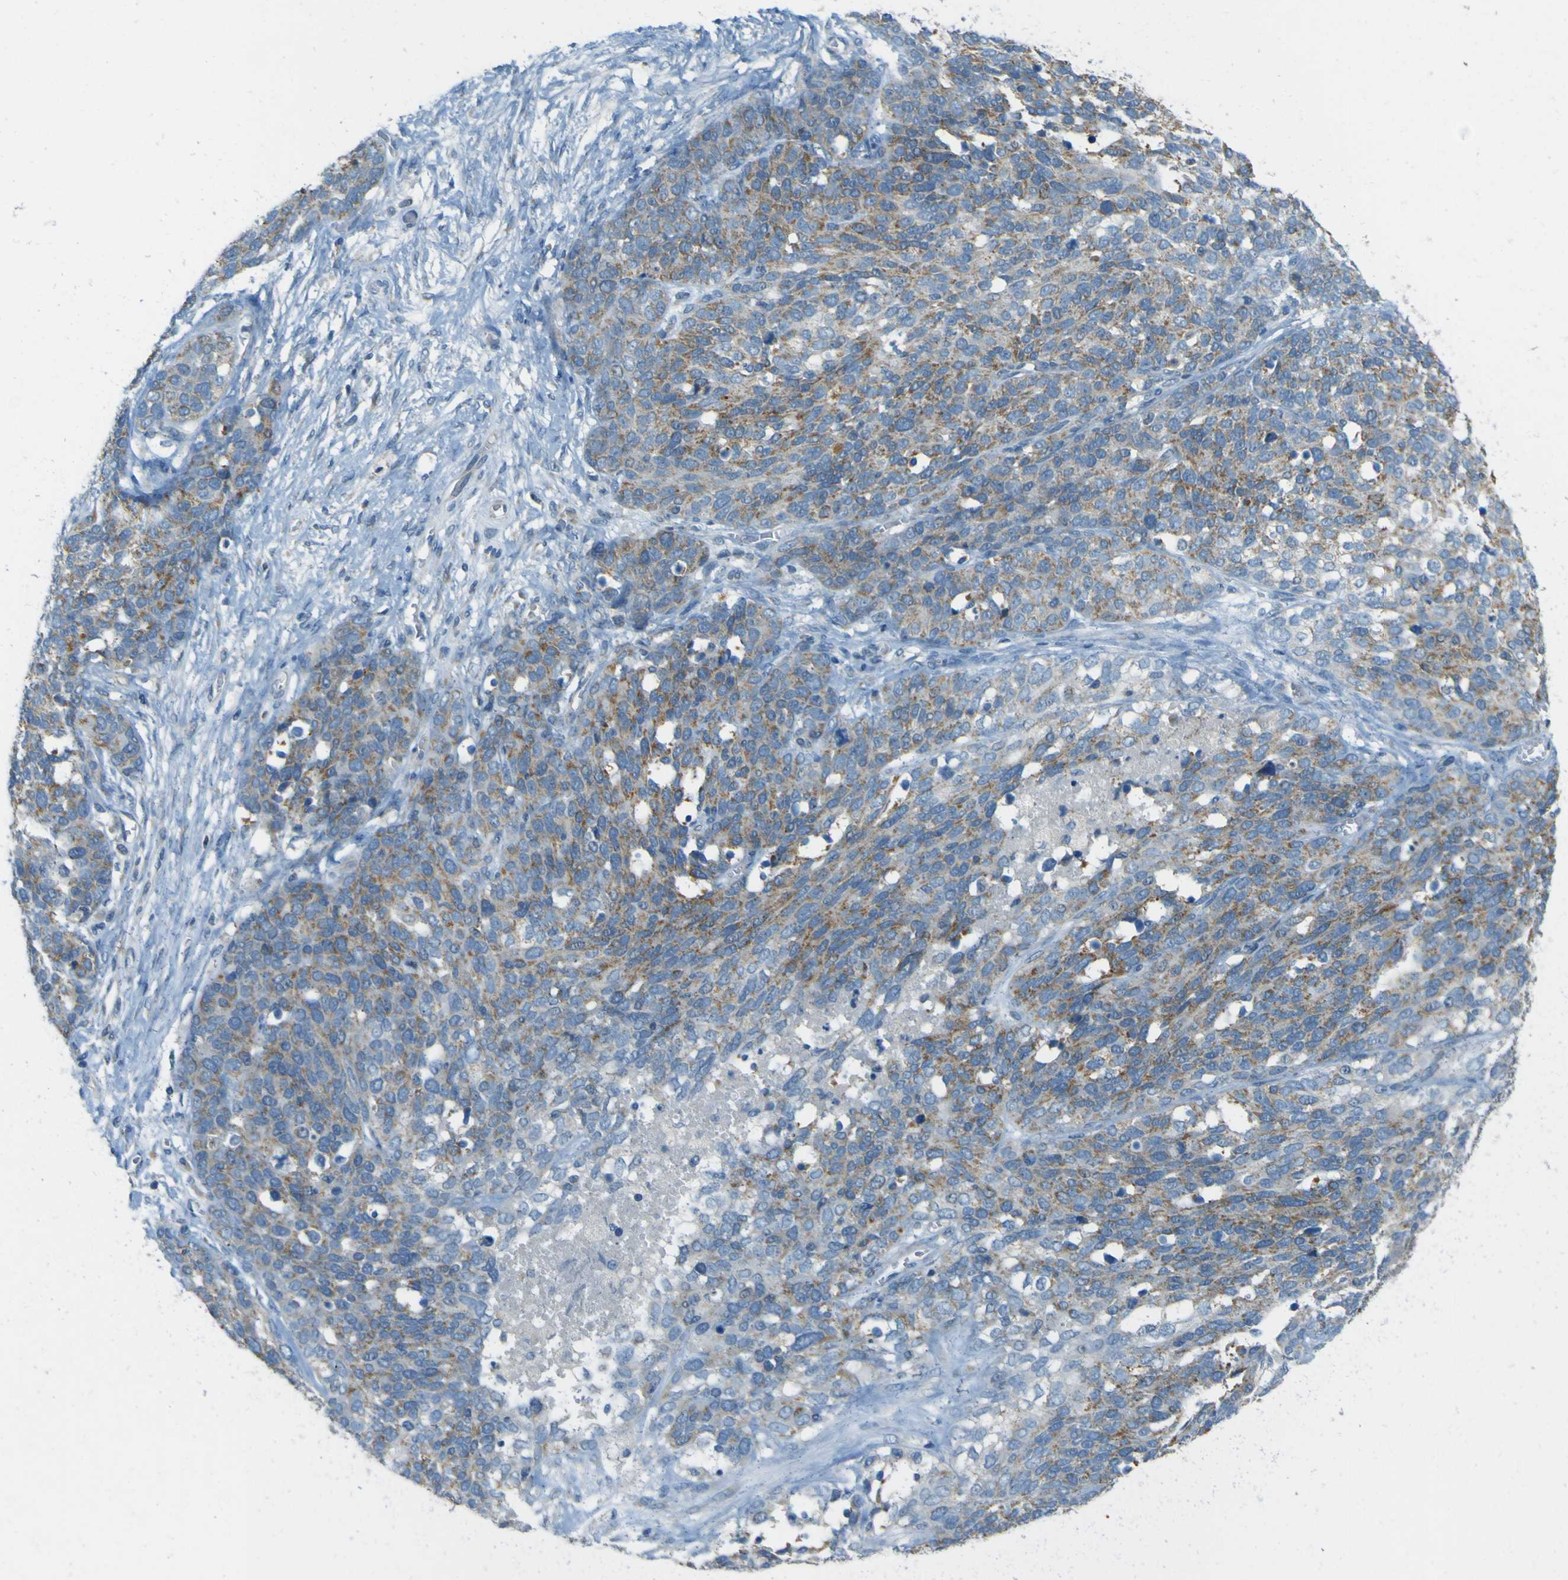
{"staining": {"intensity": "moderate", "quantity": "25%-75%", "location": "cytoplasmic/membranous"}, "tissue": "ovarian cancer", "cell_type": "Tumor cells", "image_type": "cancer", "snomed": [{"axis": "morphology", "description": "Cystadenocarcinoma, serous, NOS"}, {"axis": "topography", "description": "Ovary"}], "caption": "DAB (3,3'-diaminobenzidine) immunohistochemical staining of human ovarian cancer demonstrates moderate cytoplasmic/membranous protein positivity in approximately 25%-75% of tumor cells. (brown staining indicates protein expression, while blue staining denotes nuclei).", "gene": "FKTN", "patient": {"sex": "female", "age": 44}}